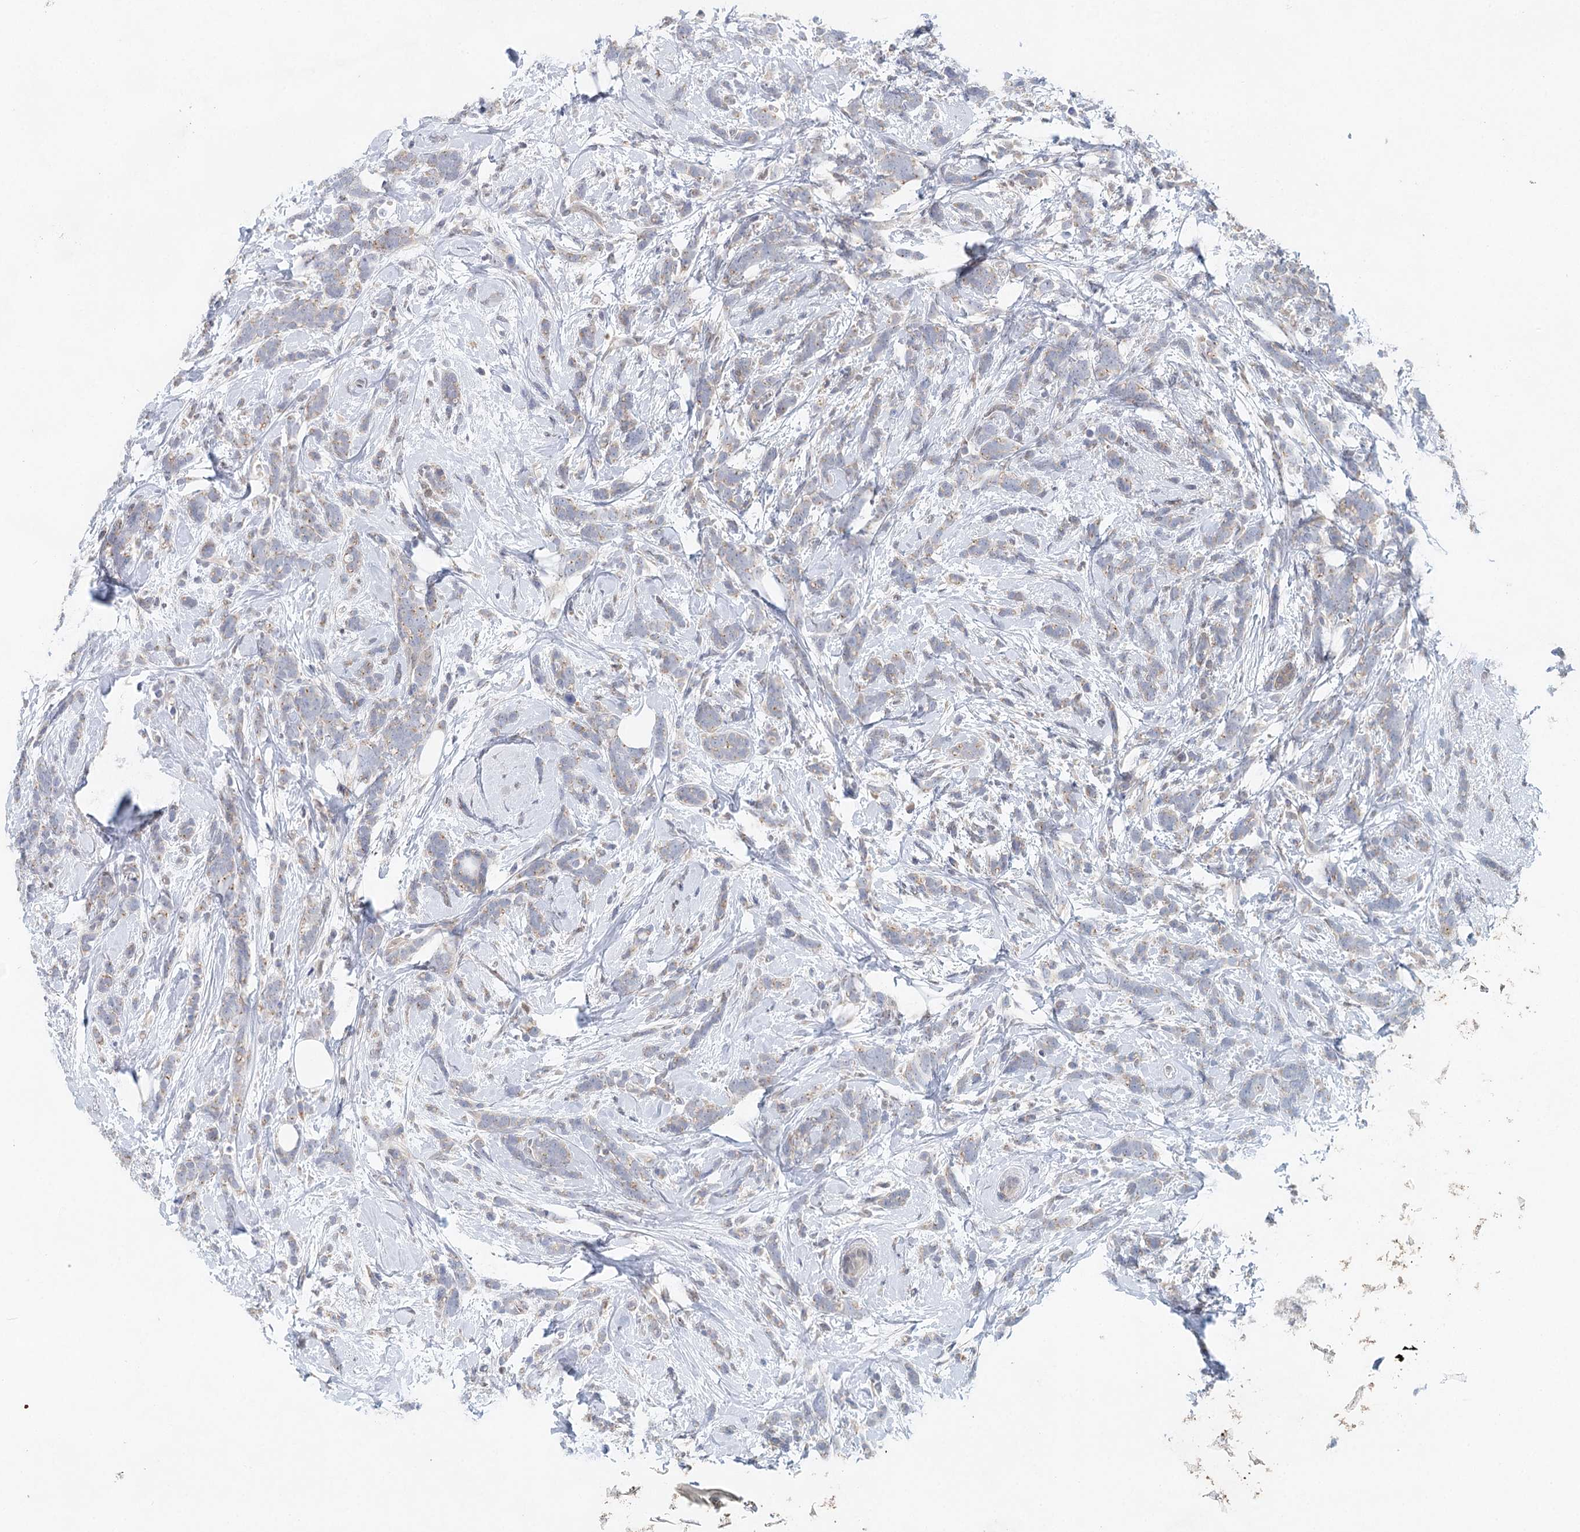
{"staining": {"intensity": "weak", "quantity": "25%-75%", "location": "cytoplasmic/membranous"}, "tissue": "breast cancer", "cell_type": "Tumor cells", "image_type": "cancer", "snomed": [{"axis": "morphology", "description": "Lobular carcinoma"}, {"axis": "topography", "description": "Breast"}], "caption": "Lobular carcinoma (breast) stained for a protein (brown) reveals weak cytoplasmic/membranous positive positivity in approximately 25%-75% of tumor cells.", "gene": "BLTP1", "patient": {"sex": "female", "age": 58}}